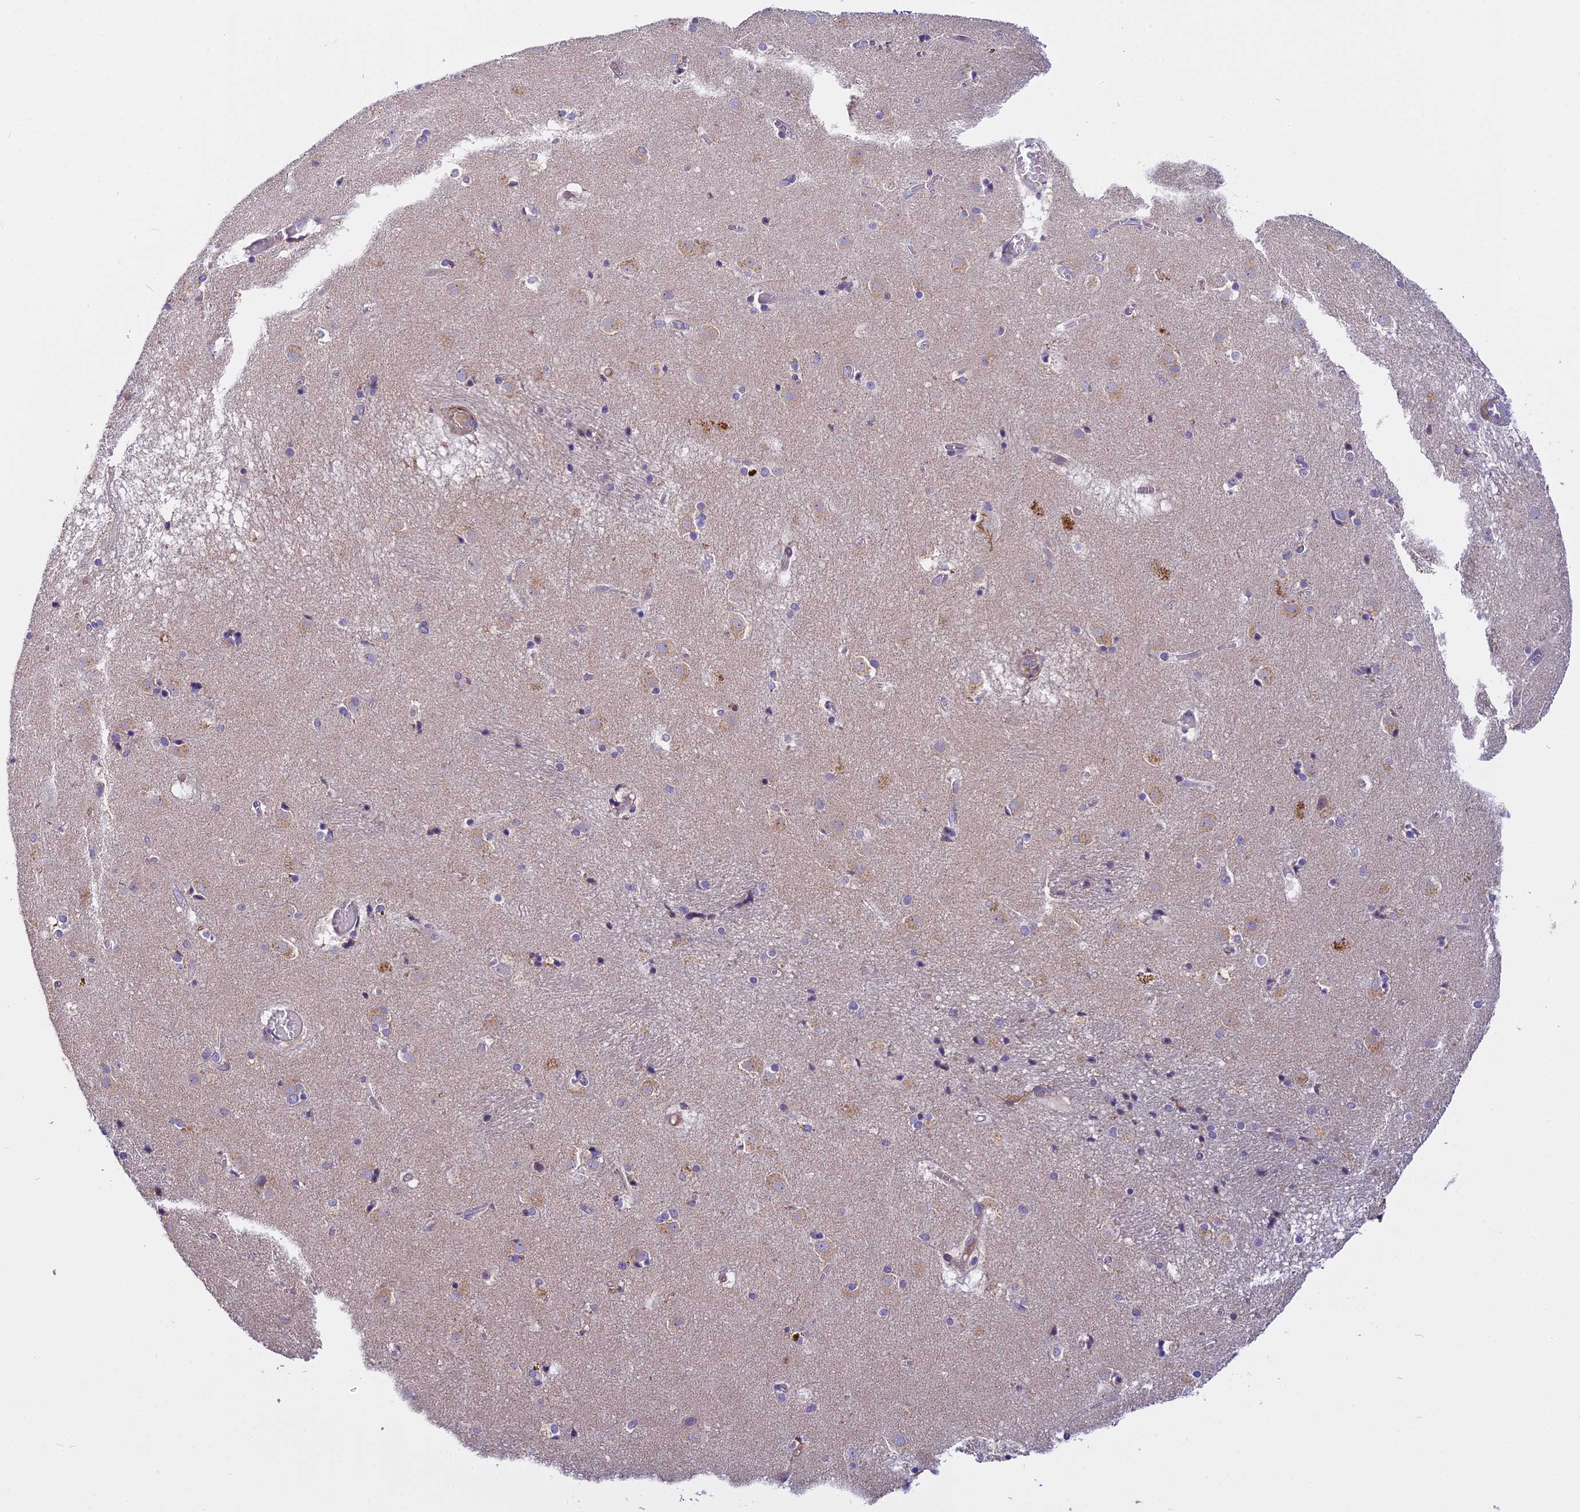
{"staining": {"intensity": "negative", "quantity": "none", "location": "none"}, "tissue": "caudate", "cell_type": "Glial cells", "image_type": "normal", "snomed": [{"axis": "morphology", "description": "Normal tissue, NOS"}, {"axis": "topography", "description": "Lateral ventricle wall"}], "caption": "Glial cells show no significant protein staining in unremarkable caudate. (Brightfield microscopy of DAB immunohistochemistry (IHC) at high magnification).", "gene": "FAM98C", "patient": {"sex": "male", "age": 70}}